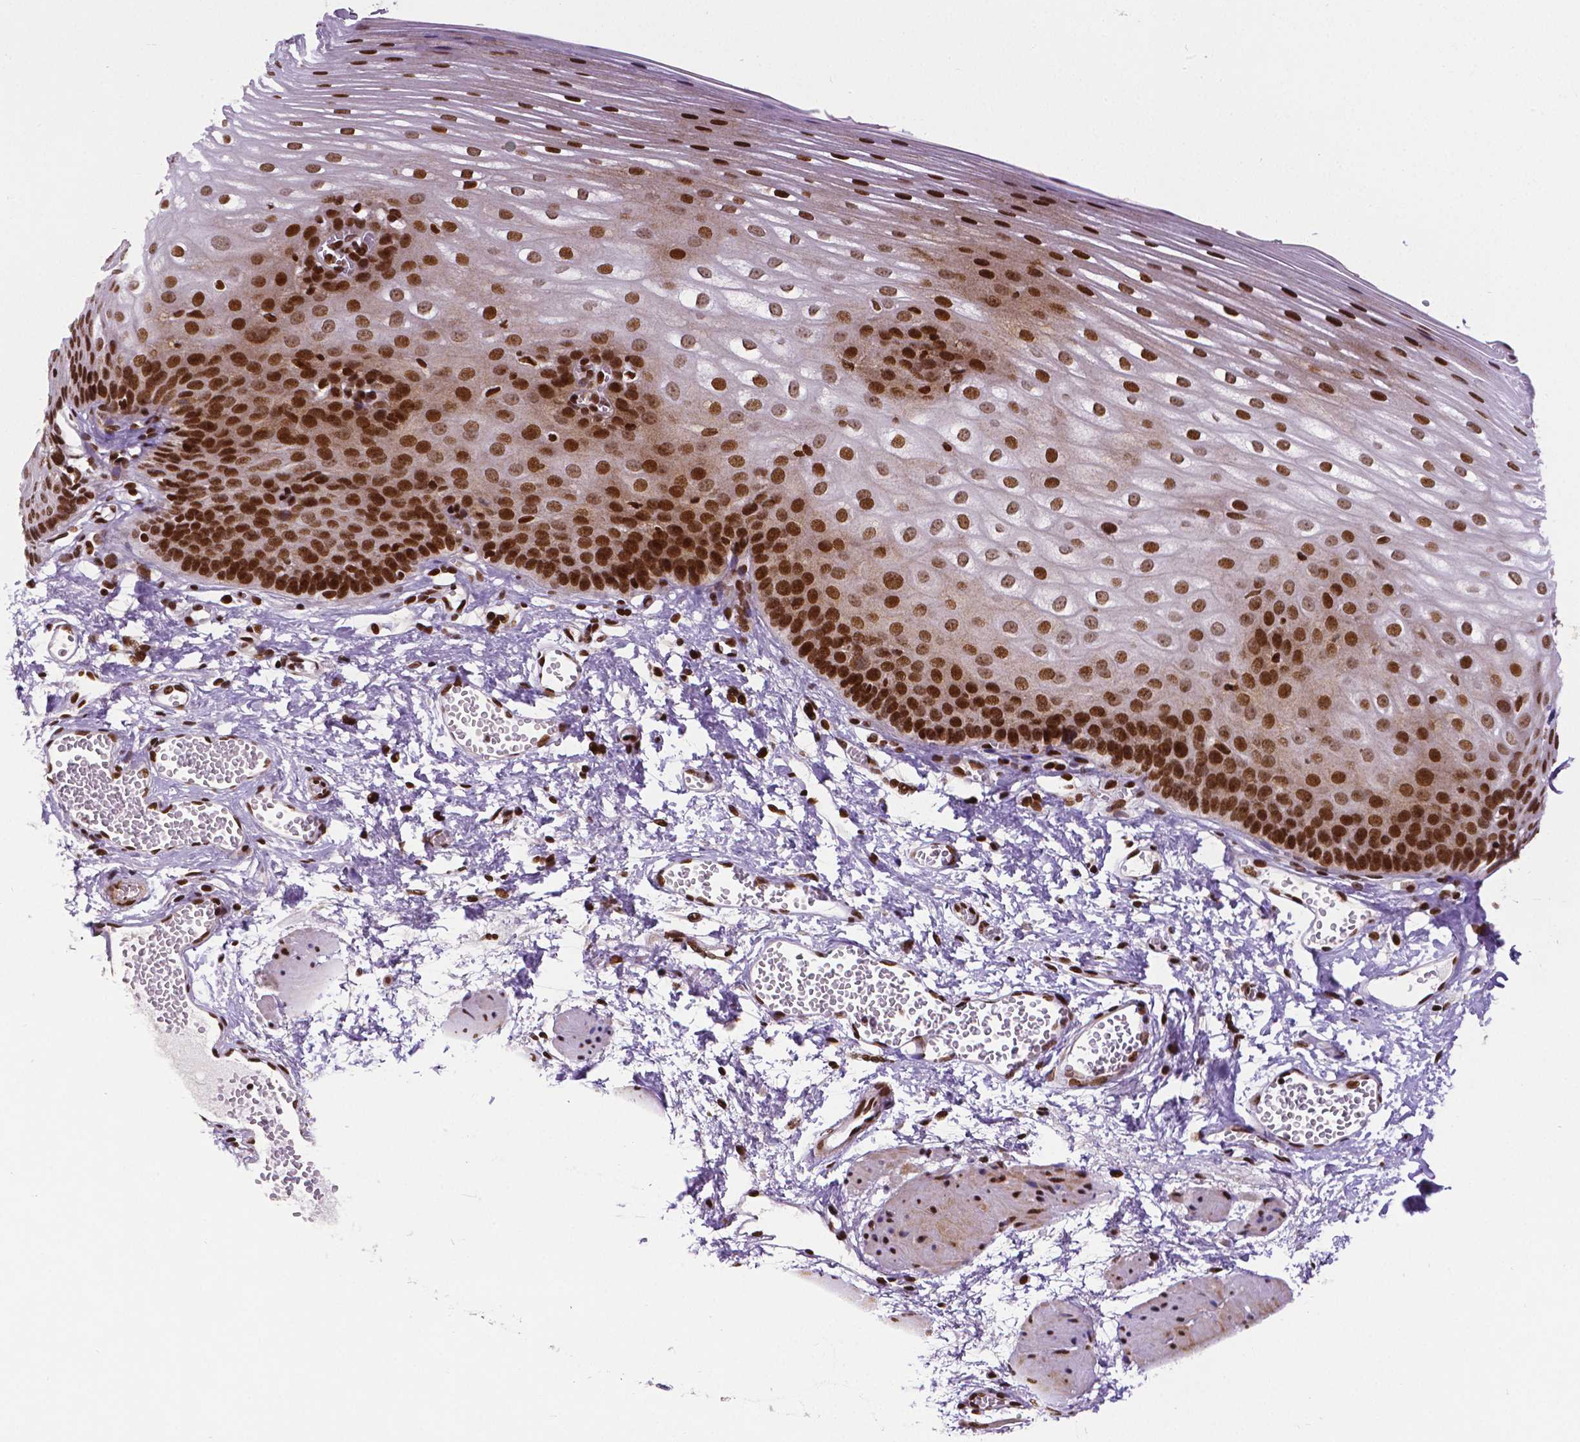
{"staining": {"intensity": "strong", "quantity": ">75%", "location": "nuclear"}, "tissue": "esophagus", "cell_type": "Squamous epithelial cells", "image_type": "normal", "snomed": [{"axis": "morphology", "description": "Normal tissue, NOS"}, {"axis": "topography", "description": "Esophagus"}], "caption": "Strong nuclear protein staining is appreciated in approximately >75% of squamous epithelial cells in esophagus. (DAB IHC with brightfield microscopy, high magnification).", "gene": "CTCF", "patient": {"sex": "male", "age": 62}}